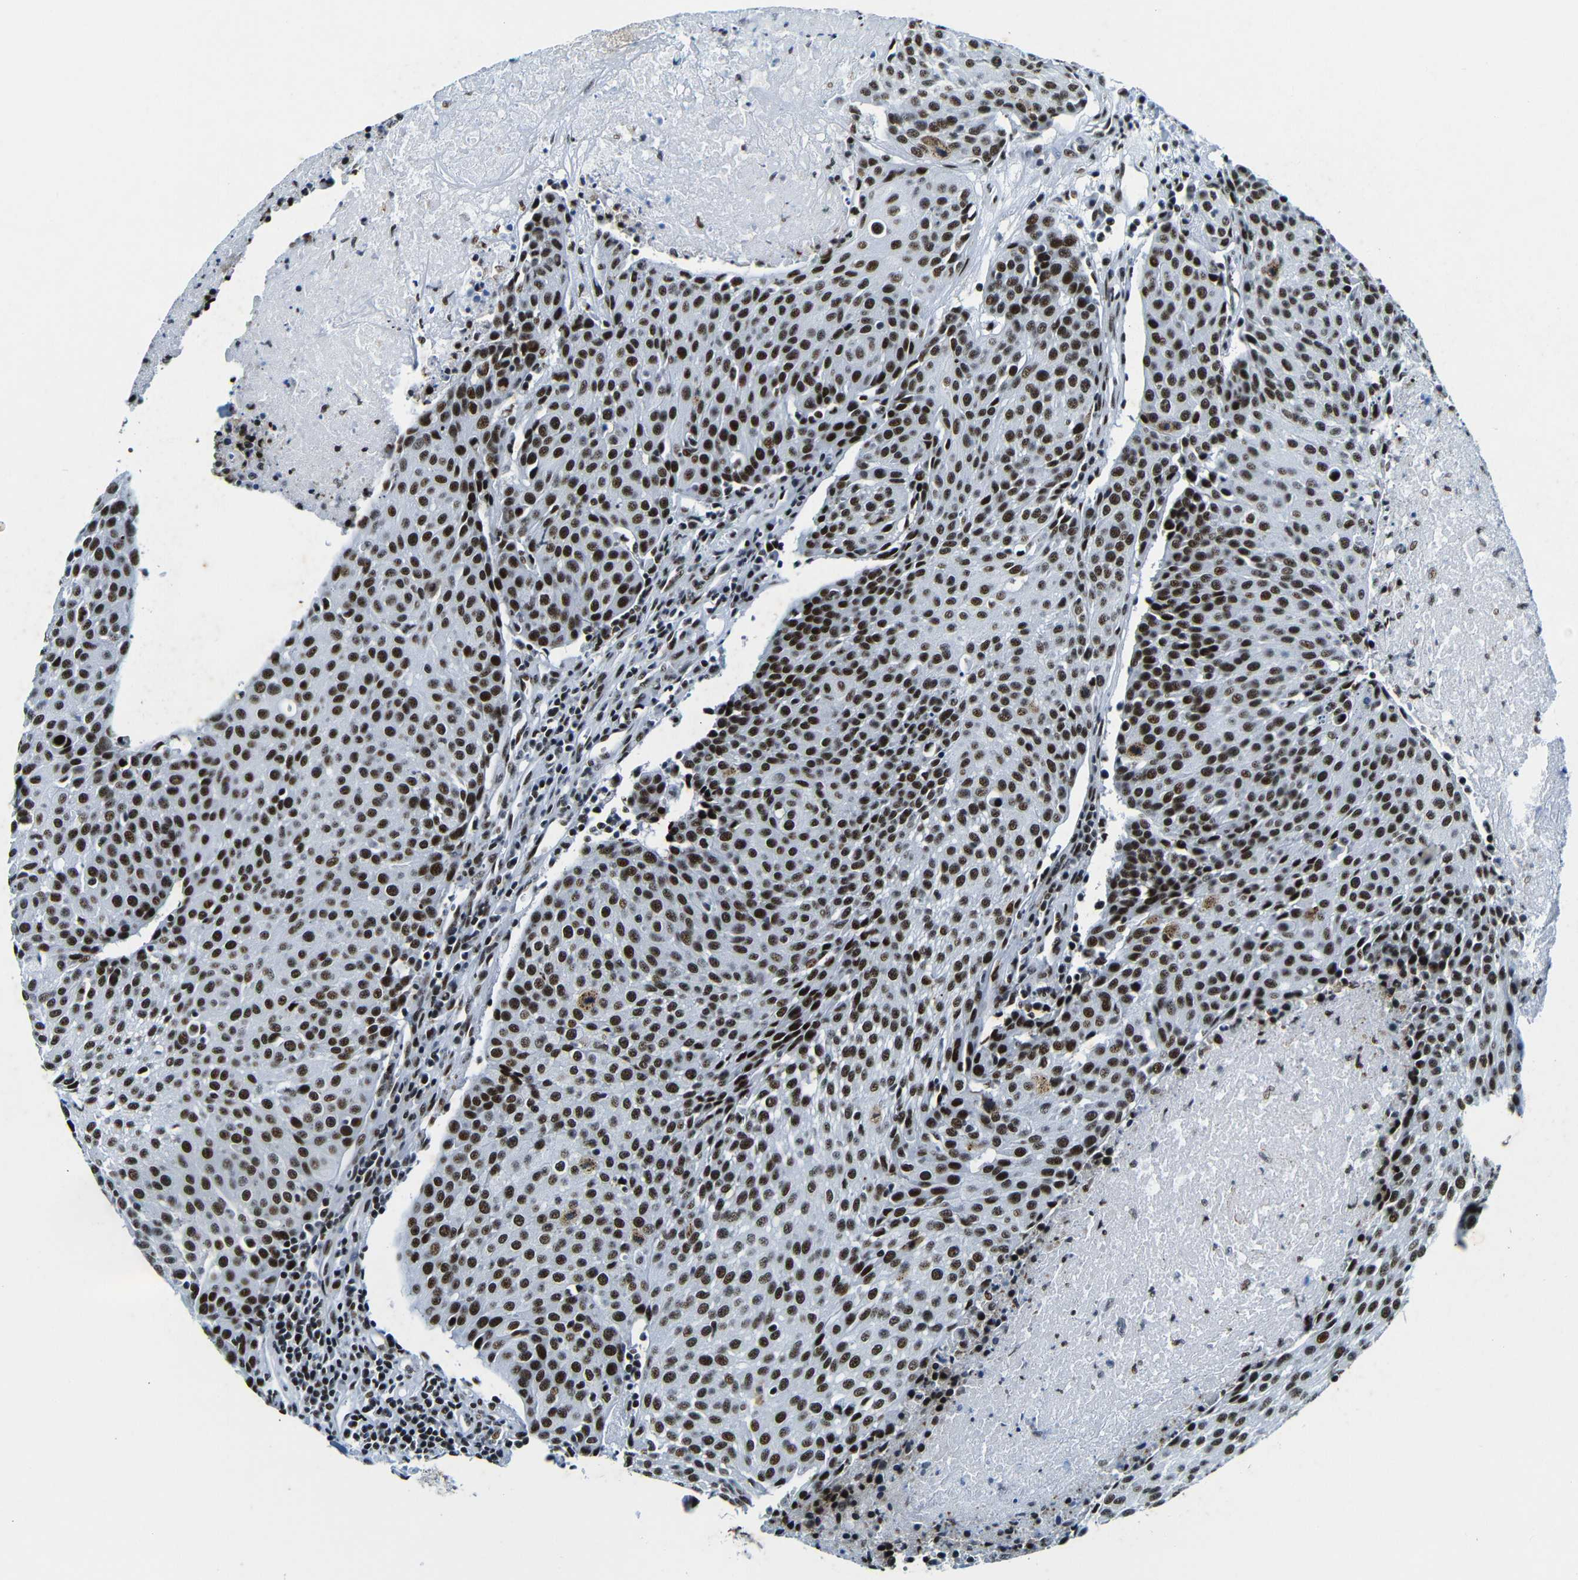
{"staining": {"intensity": "strong", "quantity": ">75%", "location": "nuclear"}, "tissue": "urothelial cancer", "cell_type": "Tumor cells", "image_type": "cancer", "snomed": [{"axis": "morphology", "description": "Urothelial carcinoma, High grade"}, {"axis": "topography", "description": "Urinary bladder"}], "caption": "Protein analysis of urothelial carcinoma (high-grade) tissue demonstrates strong nuclear expression in approximately >75% of tumor cells.", "gene": "SRSF1", "patient": {"sex": "female", "age": 85}}